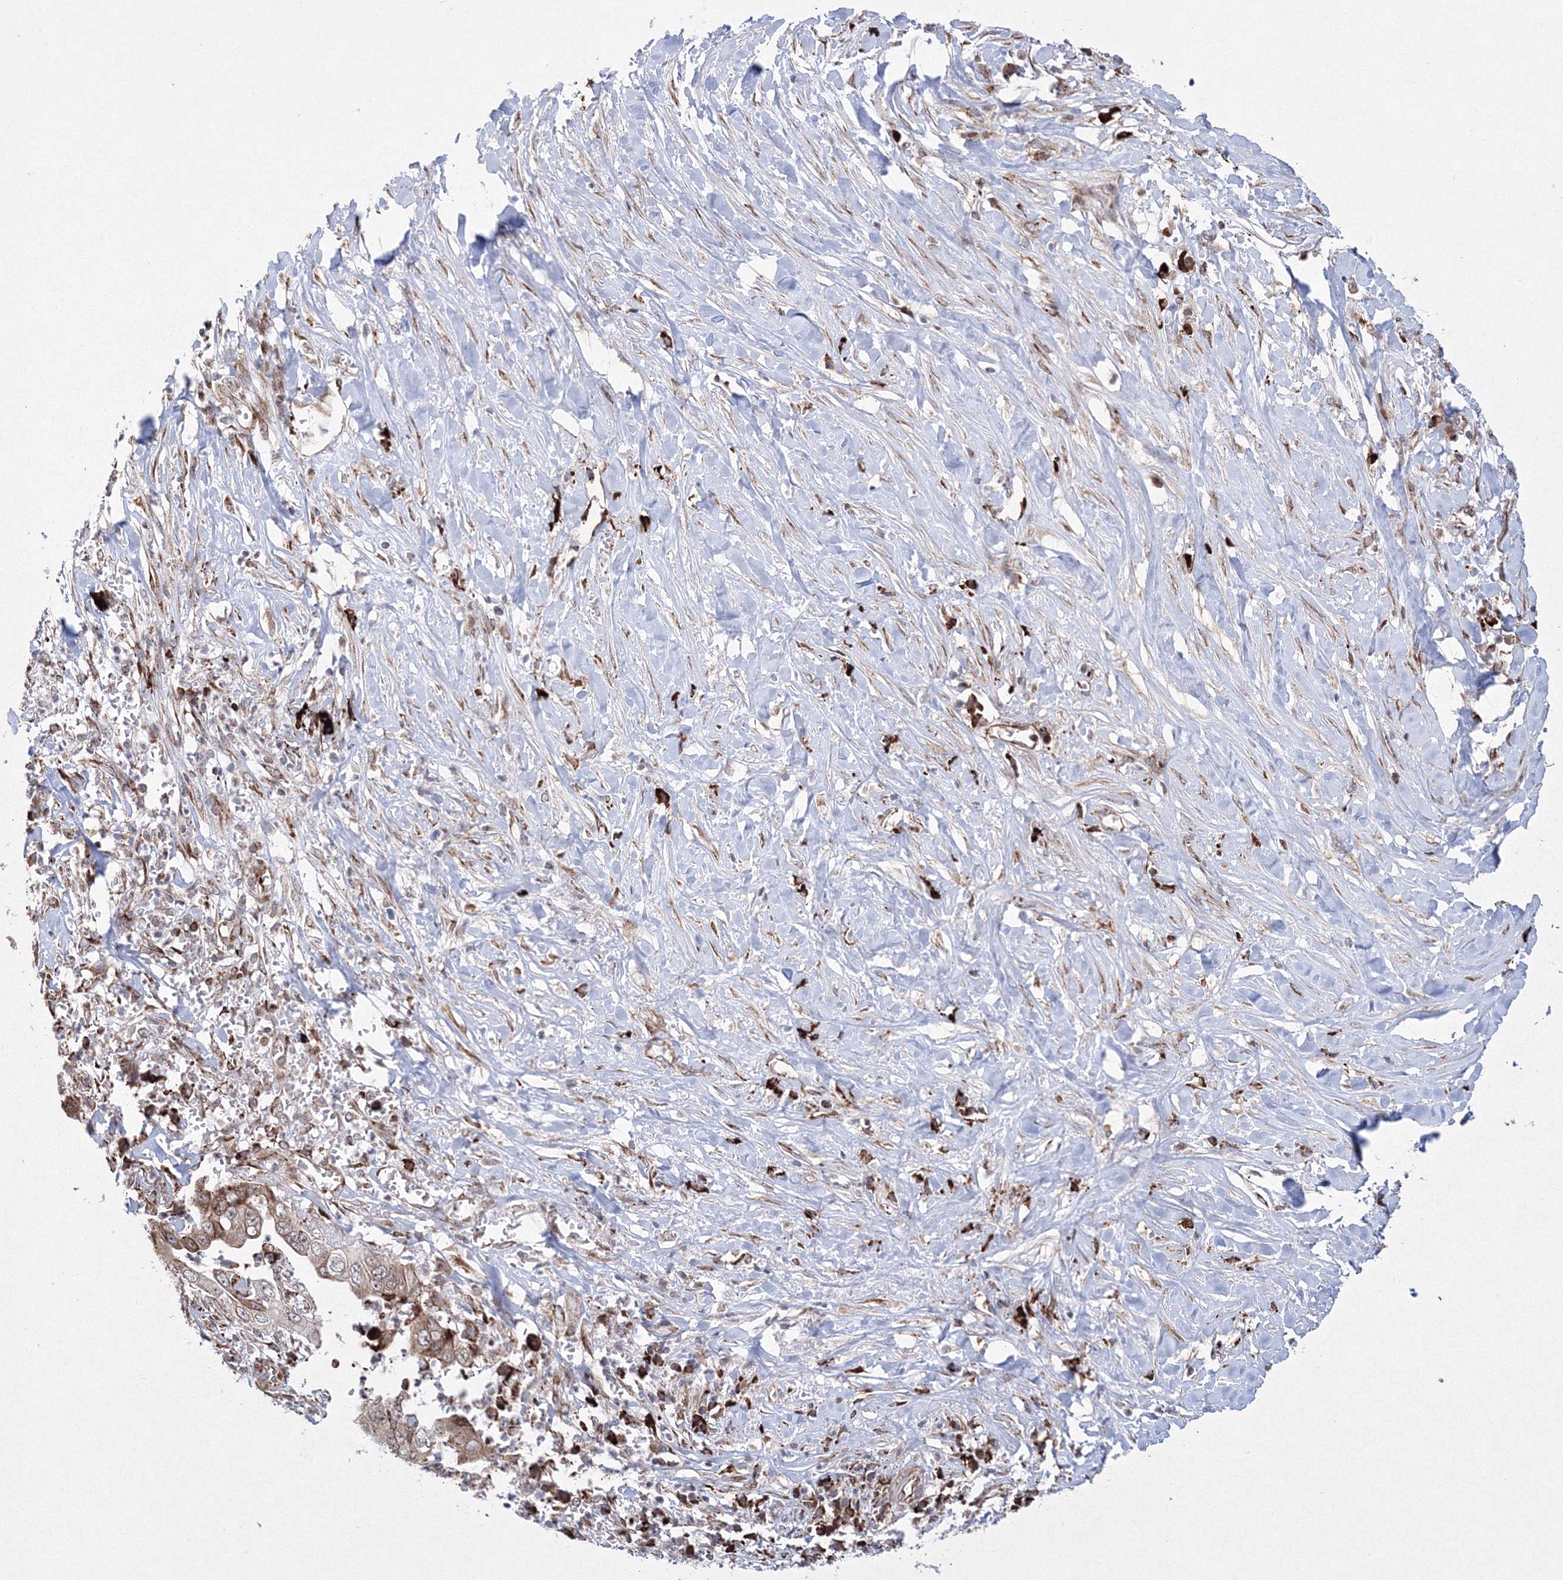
{"staining": {"intensity": "moderate", "quantity": ">75%", "location": "cytoplasmic/membranous"}, "tissue": "liver cancer", "cell_type": "Tumor cells", "image_type": "cancer", "snomed": [{"axis": "morphology", "description": "Cholangiocarcinoma"}, {"axis": "topography", "description": "Liver"}], "caption": "Cholangiocarcinoma (liver) stained with IHC displays moderate cytoplasmic/membranous staining in about >75% of tumor cells.", "gene": "EFCAB12", "patient": {"sex": "female", "age": 79}}